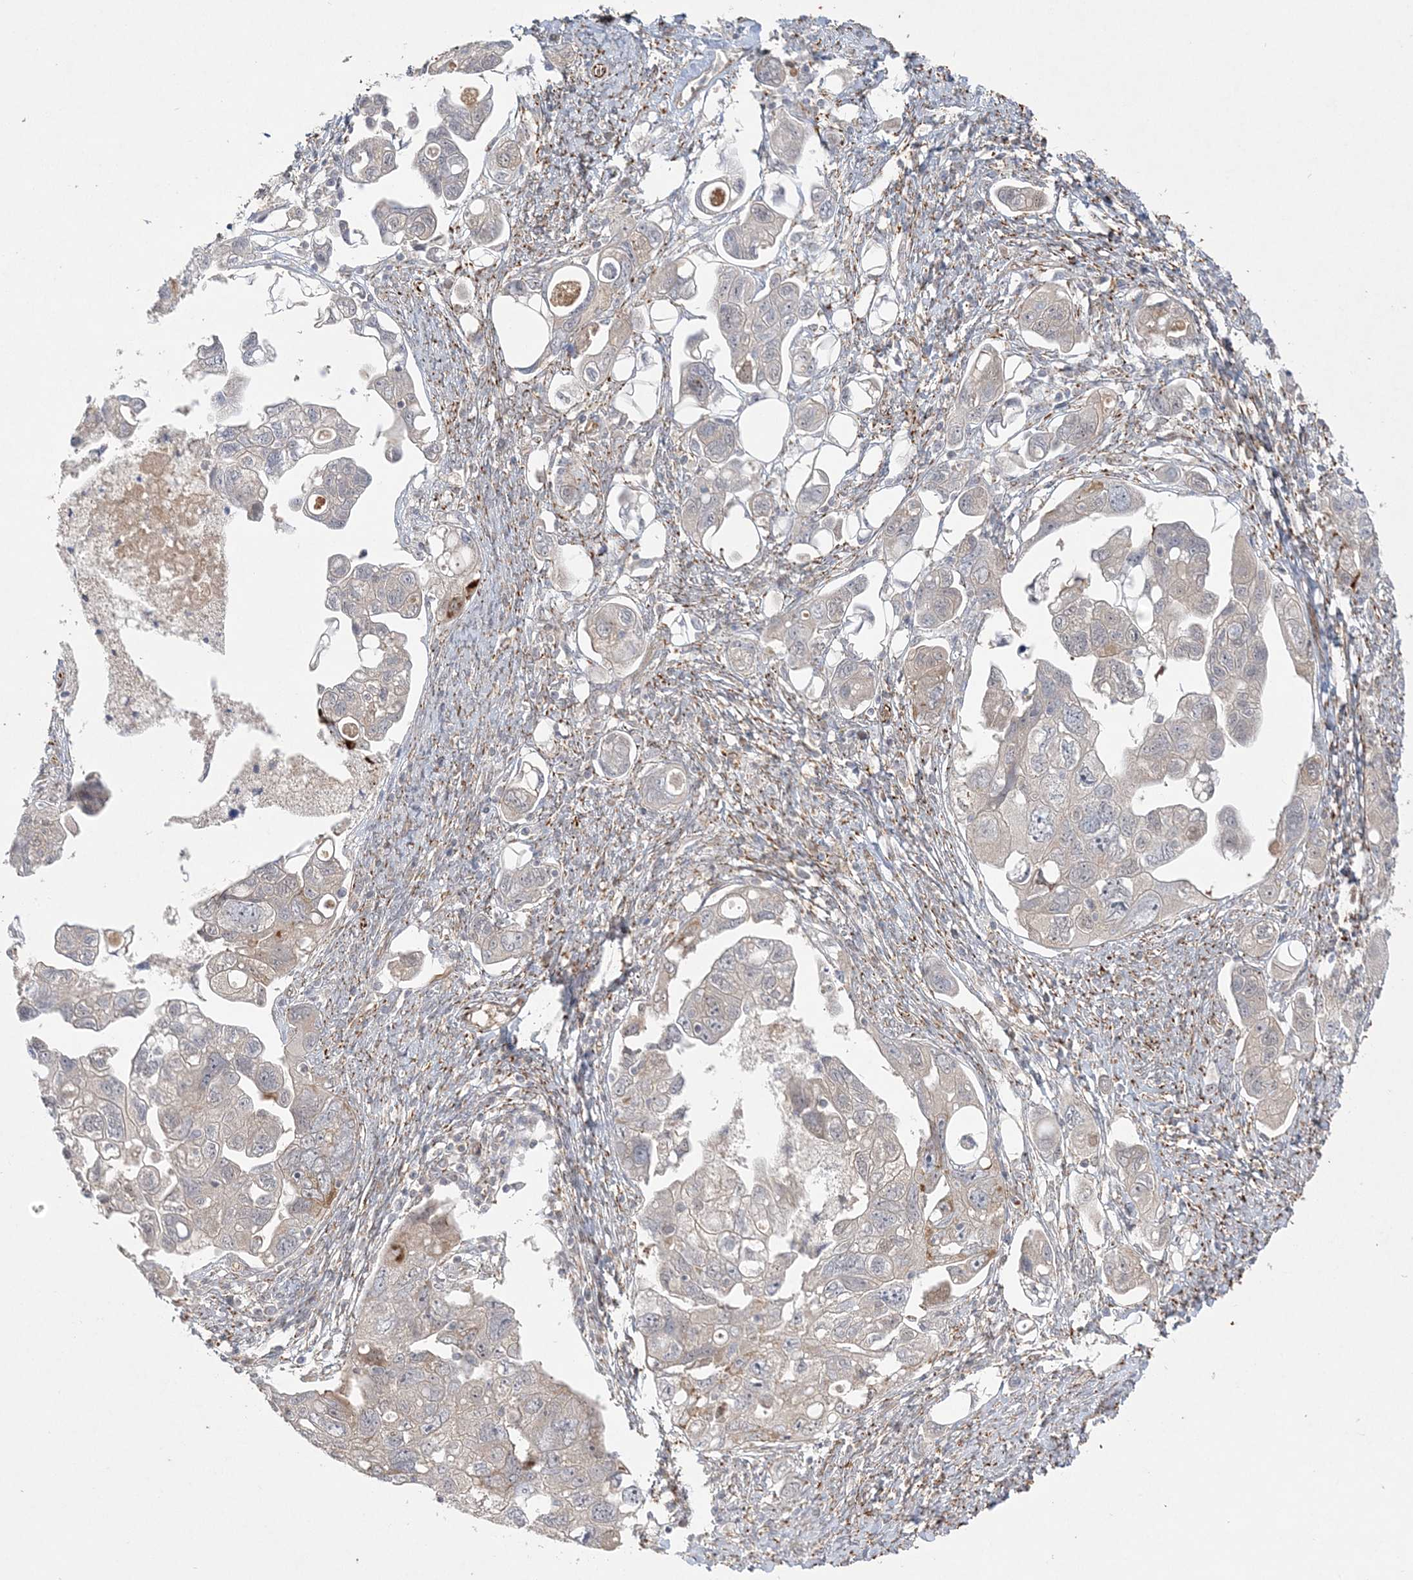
{"staining": {"intensity": "weak", "quantity": "<25%", "location": "cytoplasmic/membranous"}, "tissue": "ovarian cancer", "cell_type": "Tumor cells", "image_type": "cancer", "snomed": [{"axis": "morphology", "description": "Carcinoma, NOS"}, {"axis": "morphology", "description": "Cystadenocarcinoma, serous, NOS"}, {"axis": "topography", "description": "Ovary"}], "caption": "DAB immunohistochemical staining of human ovarian cancer (carcinoma) demonstrates no significant staining in tumor cells.", "gene": "INPP1", "patient": {"sex": "female", "age": 69}}